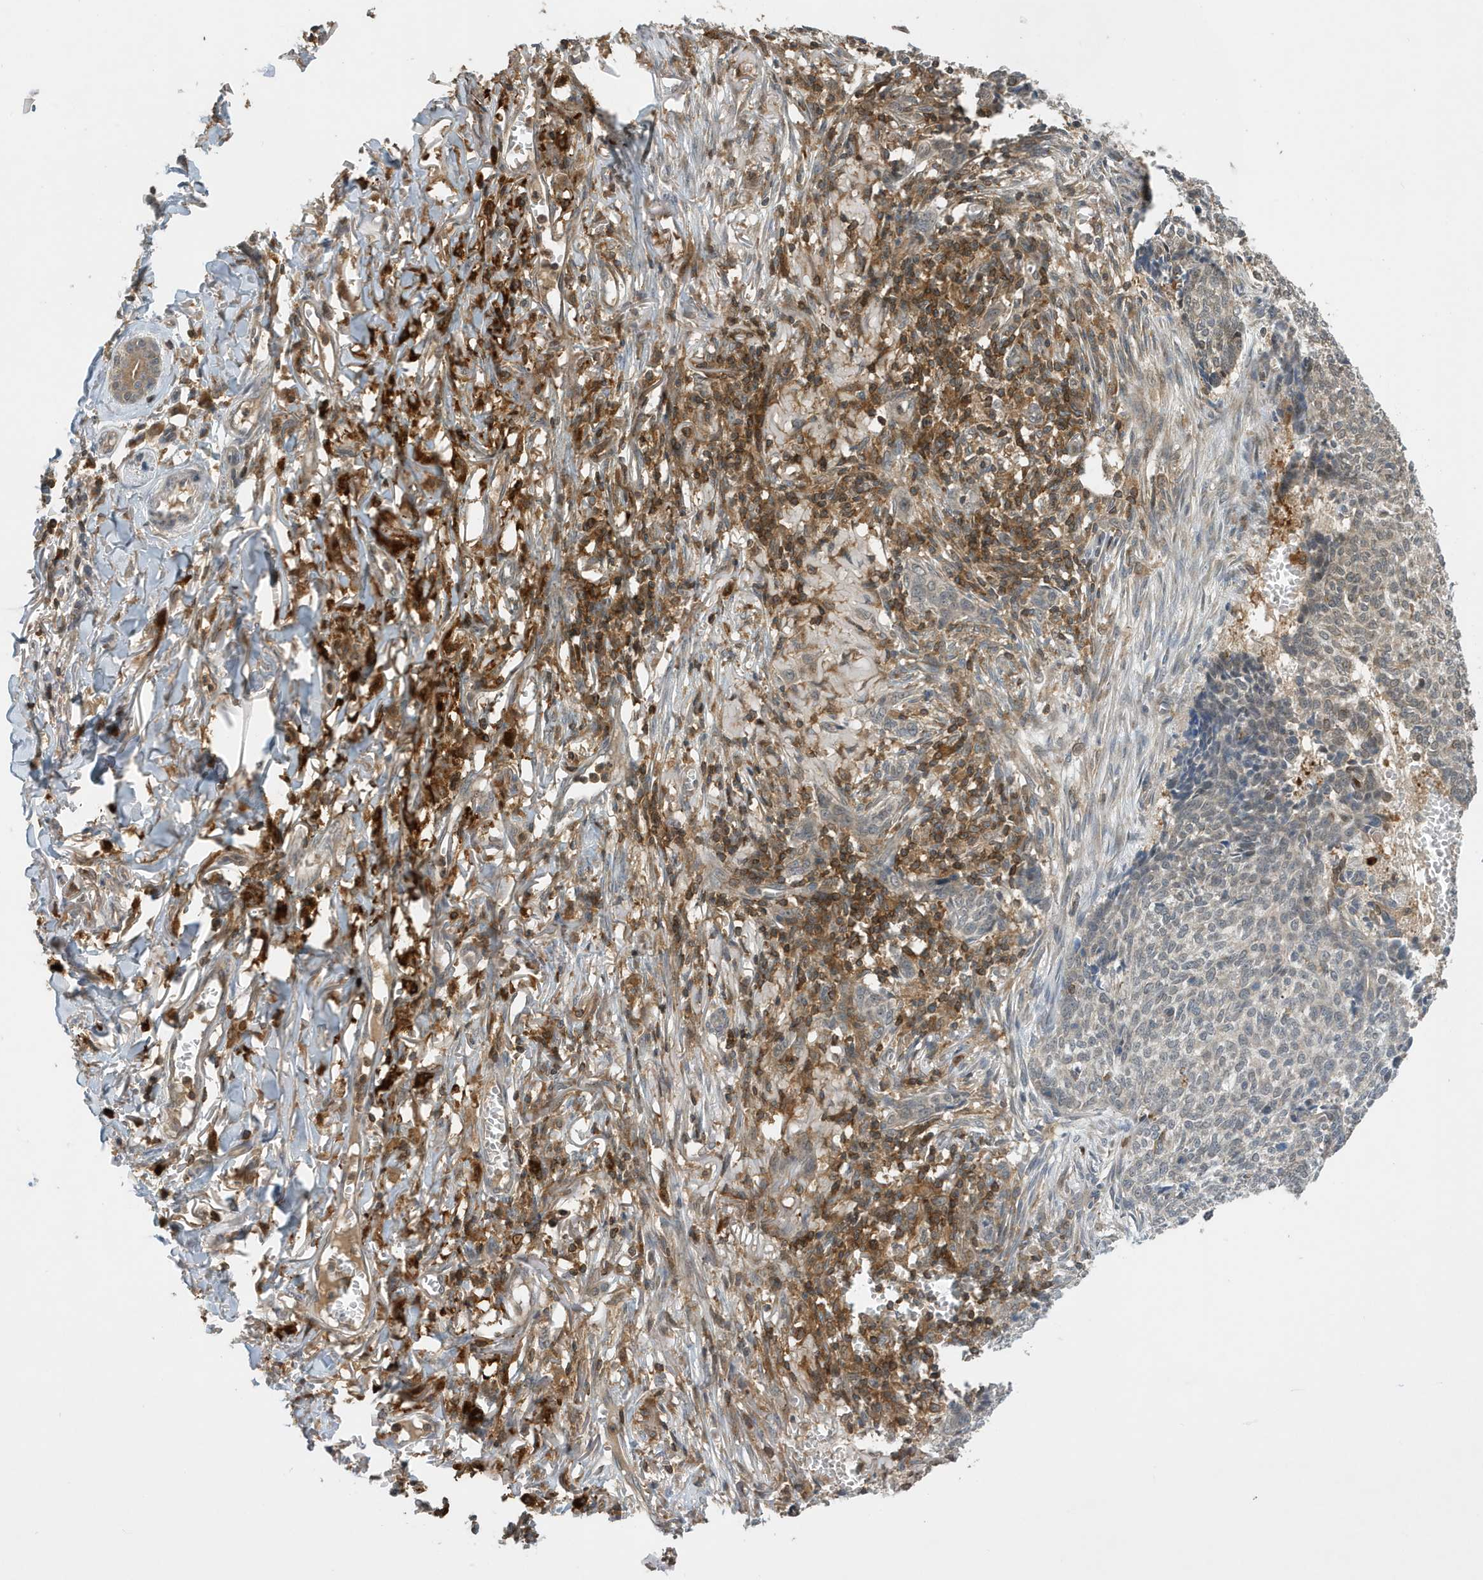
{"staining": {"intensity": "negative", "quantity": "none", "location": "none"}, "tissue": "skin cancer", "cell_type": "Tumor cells", "image_type": "cancer", "snomed": [{"axis": "morphology", "description": "Basal cell carcinoma"}, {"axis": "topography", "description": "Skin"}], "caption": "Basal cell carcinoma (skin) was stained to show a protein in brown. There is no significant positivity in tumor cells.", "gene": "NSUN3", "patient": {"sex": "male", "age": 85}}